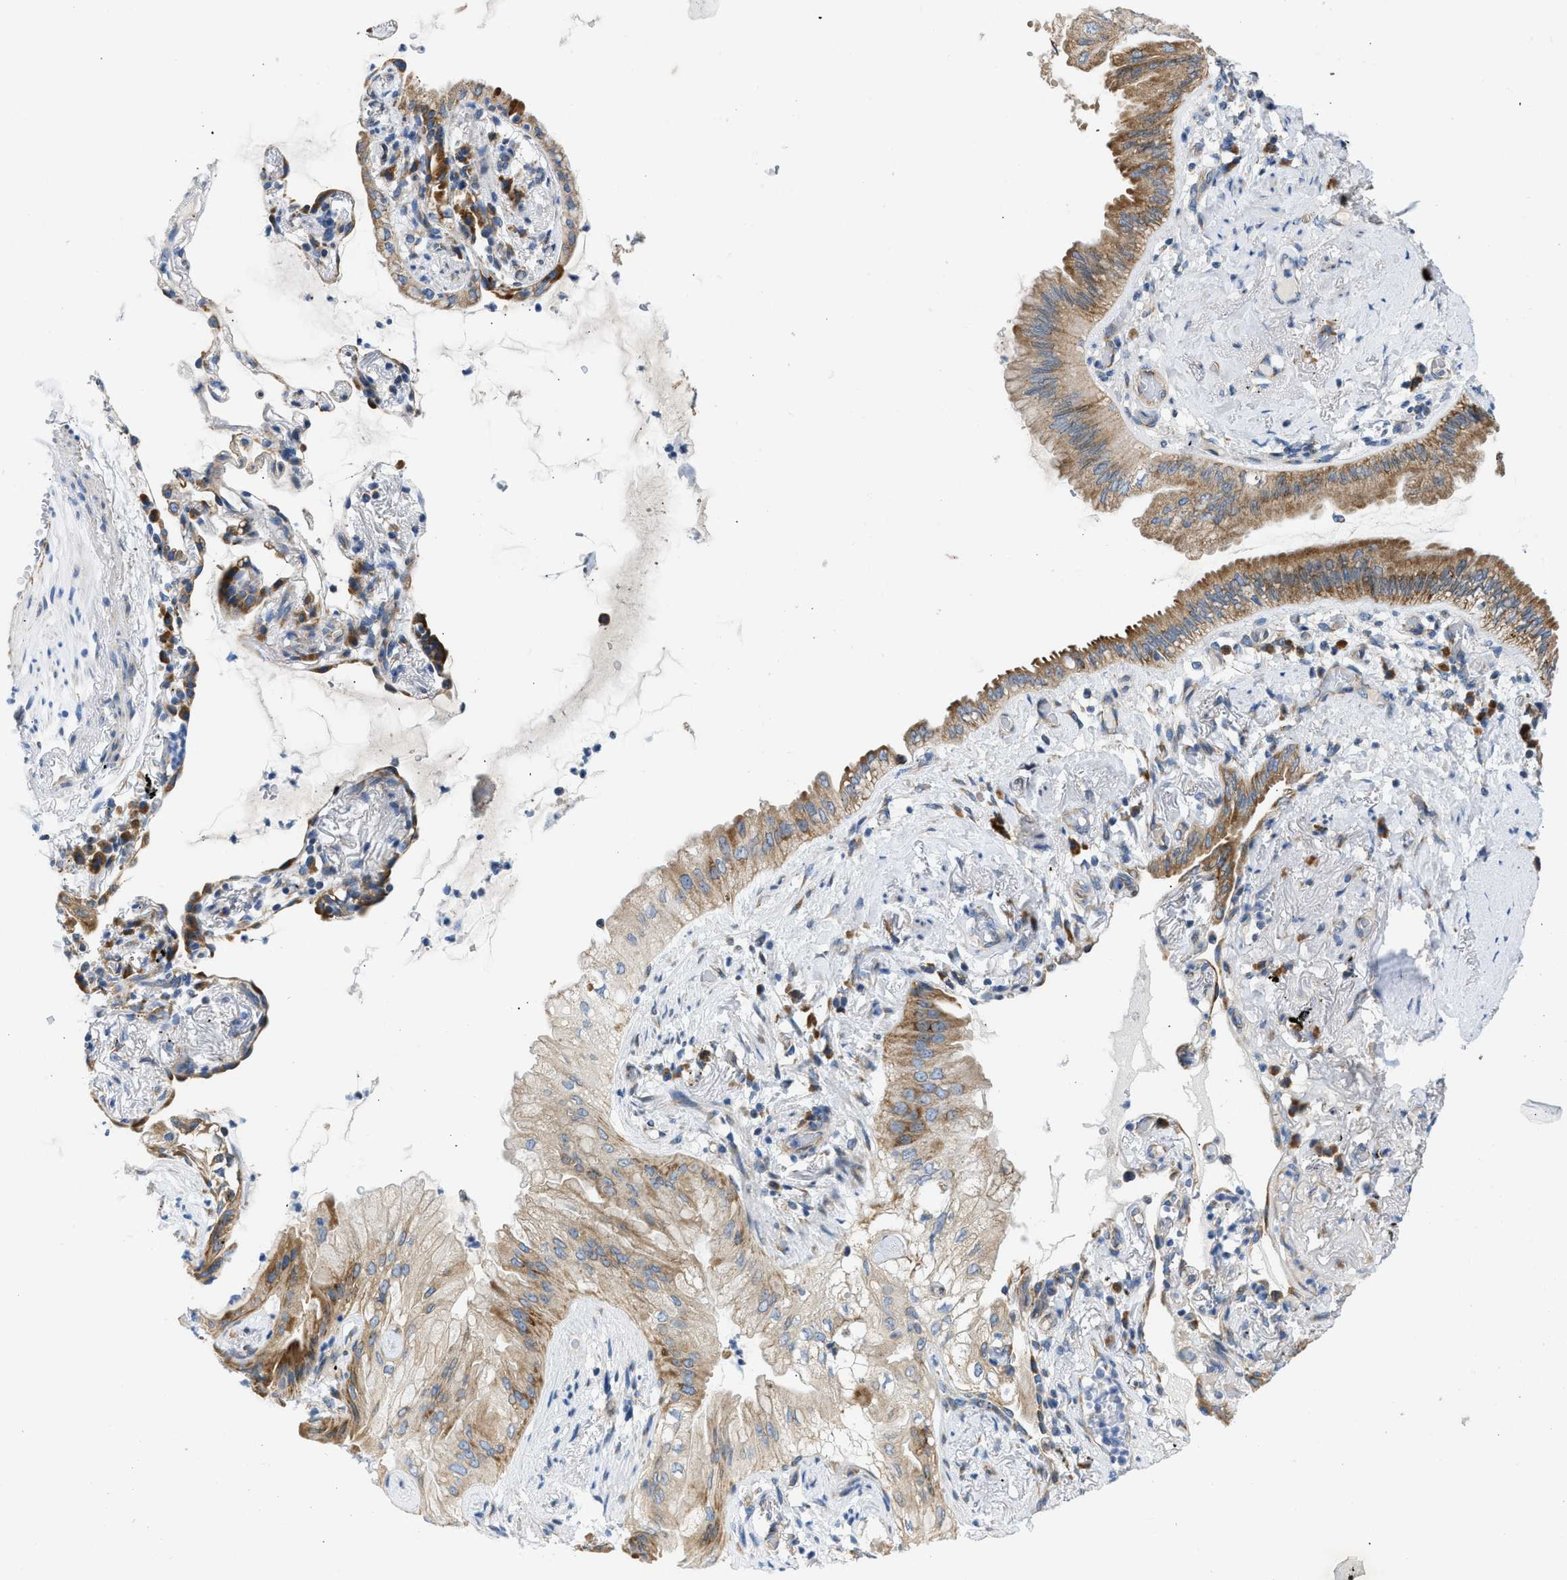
{"staining": {"intensity": "moderate", "quantity": ">75%", "location": "cytoplasmic/membranous"}, "tissue": "lung cancer", "cell_type": "Tumor cells", "image_type": "cancer", "snomed": [{"axis": "morphology", "description": "Normal tissue, NOS"}, {"axis": "morphology", "description": "Adenocarcinoma, NOS"}, {"axis": "topography", "description": "Bronchus"}, {"axis": "topography", "description": "Lung"}], "caption": "Moderate cytoplasmic/membranous protein staining is seen in about >75% of tumor cells in lung cancer (adenocarcinoma). Nuclei are stained in blue.", "gene": "CAMKK2", "patient": {"sex": "female", "age": 70}}